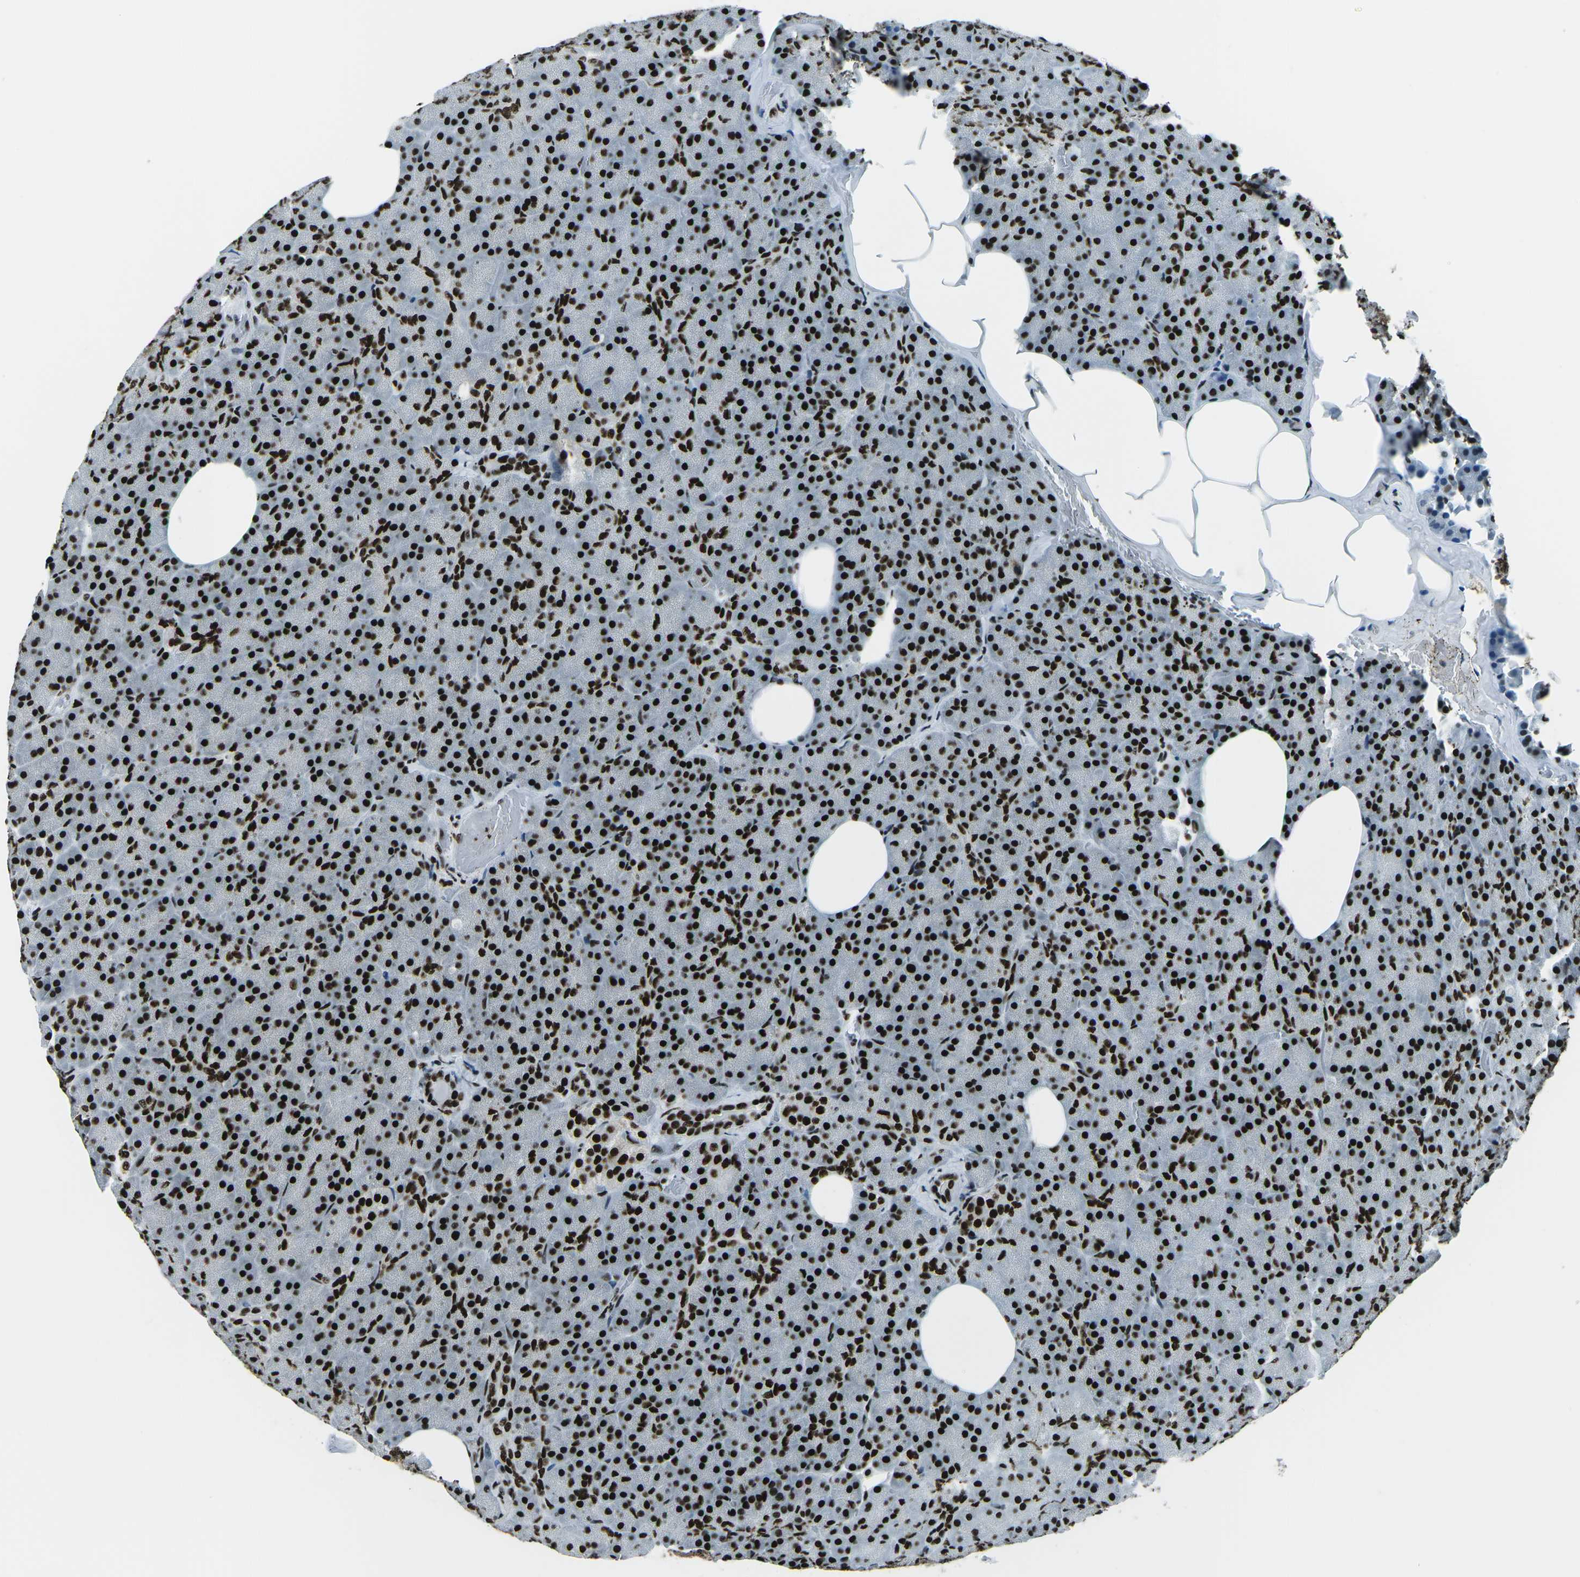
{"staining": {"intensity": "strong", "quantity": ">75%", "location": "nuclear"}, "tissue": "pancreas", "cell_type": "Exocrine glandular cells", "image_type": "normal", "snomed": [{"axis": "morphology", "description": "Normal tissue, NOS"}, {"axis": "topography", "description": "Pancreas"}], "caption": "Immunohistochemistry (IHC) of normal pancreas exhibits high levels of strong nuclear staining in about >75% of exocrine glandular cells. (DAB (3,3'-diaminobenzidine) IHC, brown staining for protein, blue staining for nuclei).", "gene": "HNRNPL", "patient": {"sex": "female", "age": 35}}